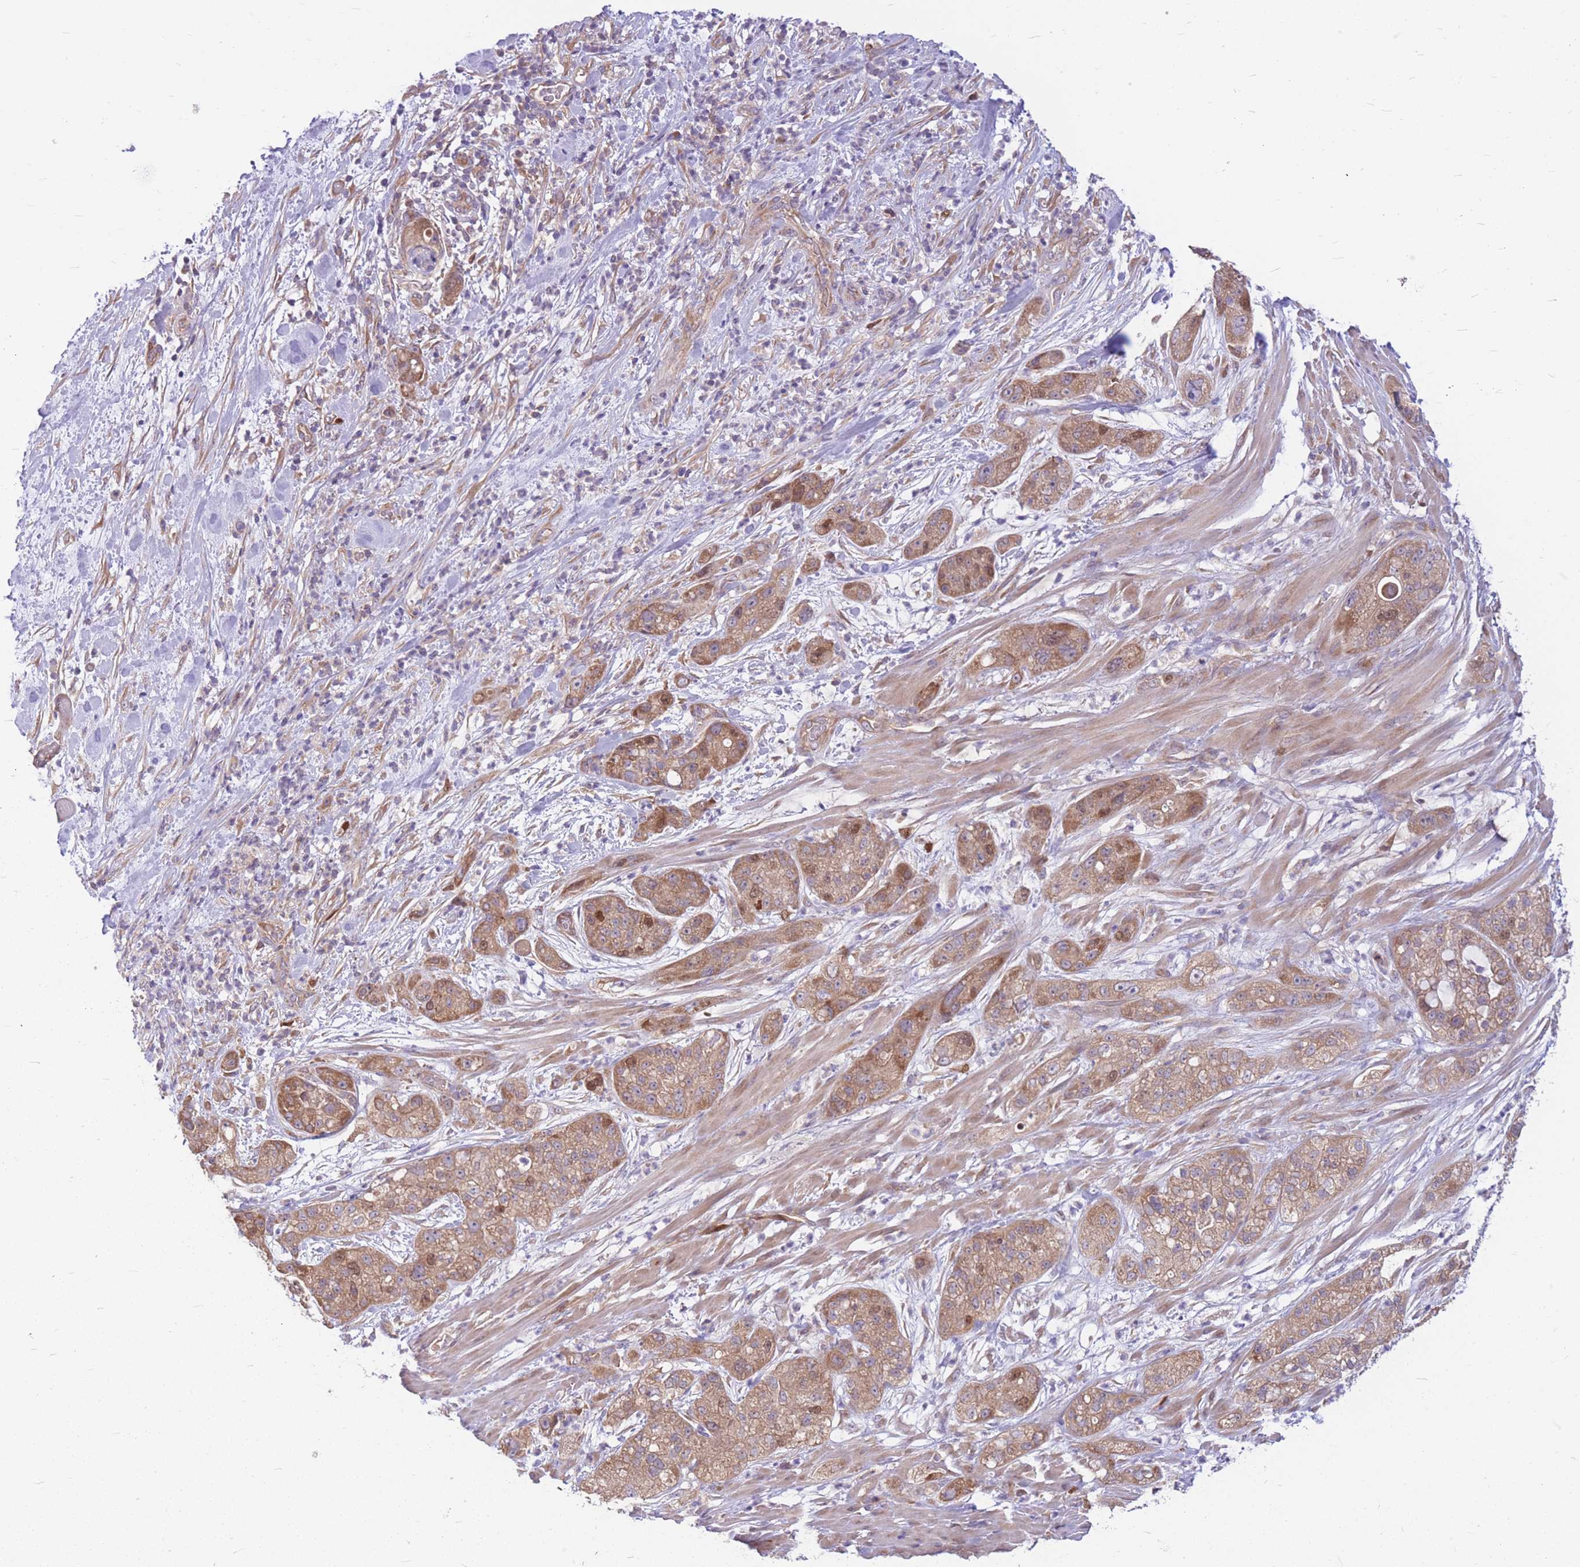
{"staining": {"intensity": "moderate", "quantity": ">75%", "location": "cytoplasmic/membranous,nuclear"}, "tissue": "pancreatic cancer", "cell_type": "Tumor cells", "image_type": "cancer", "snomed": [{"axis": "morphology", "description": "Adenocarcinoma, NOS"}, {"axis": "topography", "description": "Pancreas"}], "caption": "Pancreatic cancer (adenocarcinoma) stained with IHC exhibits moderate cytoplasmic/membranous and nuclear expression in about >75% of tumor cells.", "gene": "GMNN", "patient": {"sex": "female", "age": 78}}